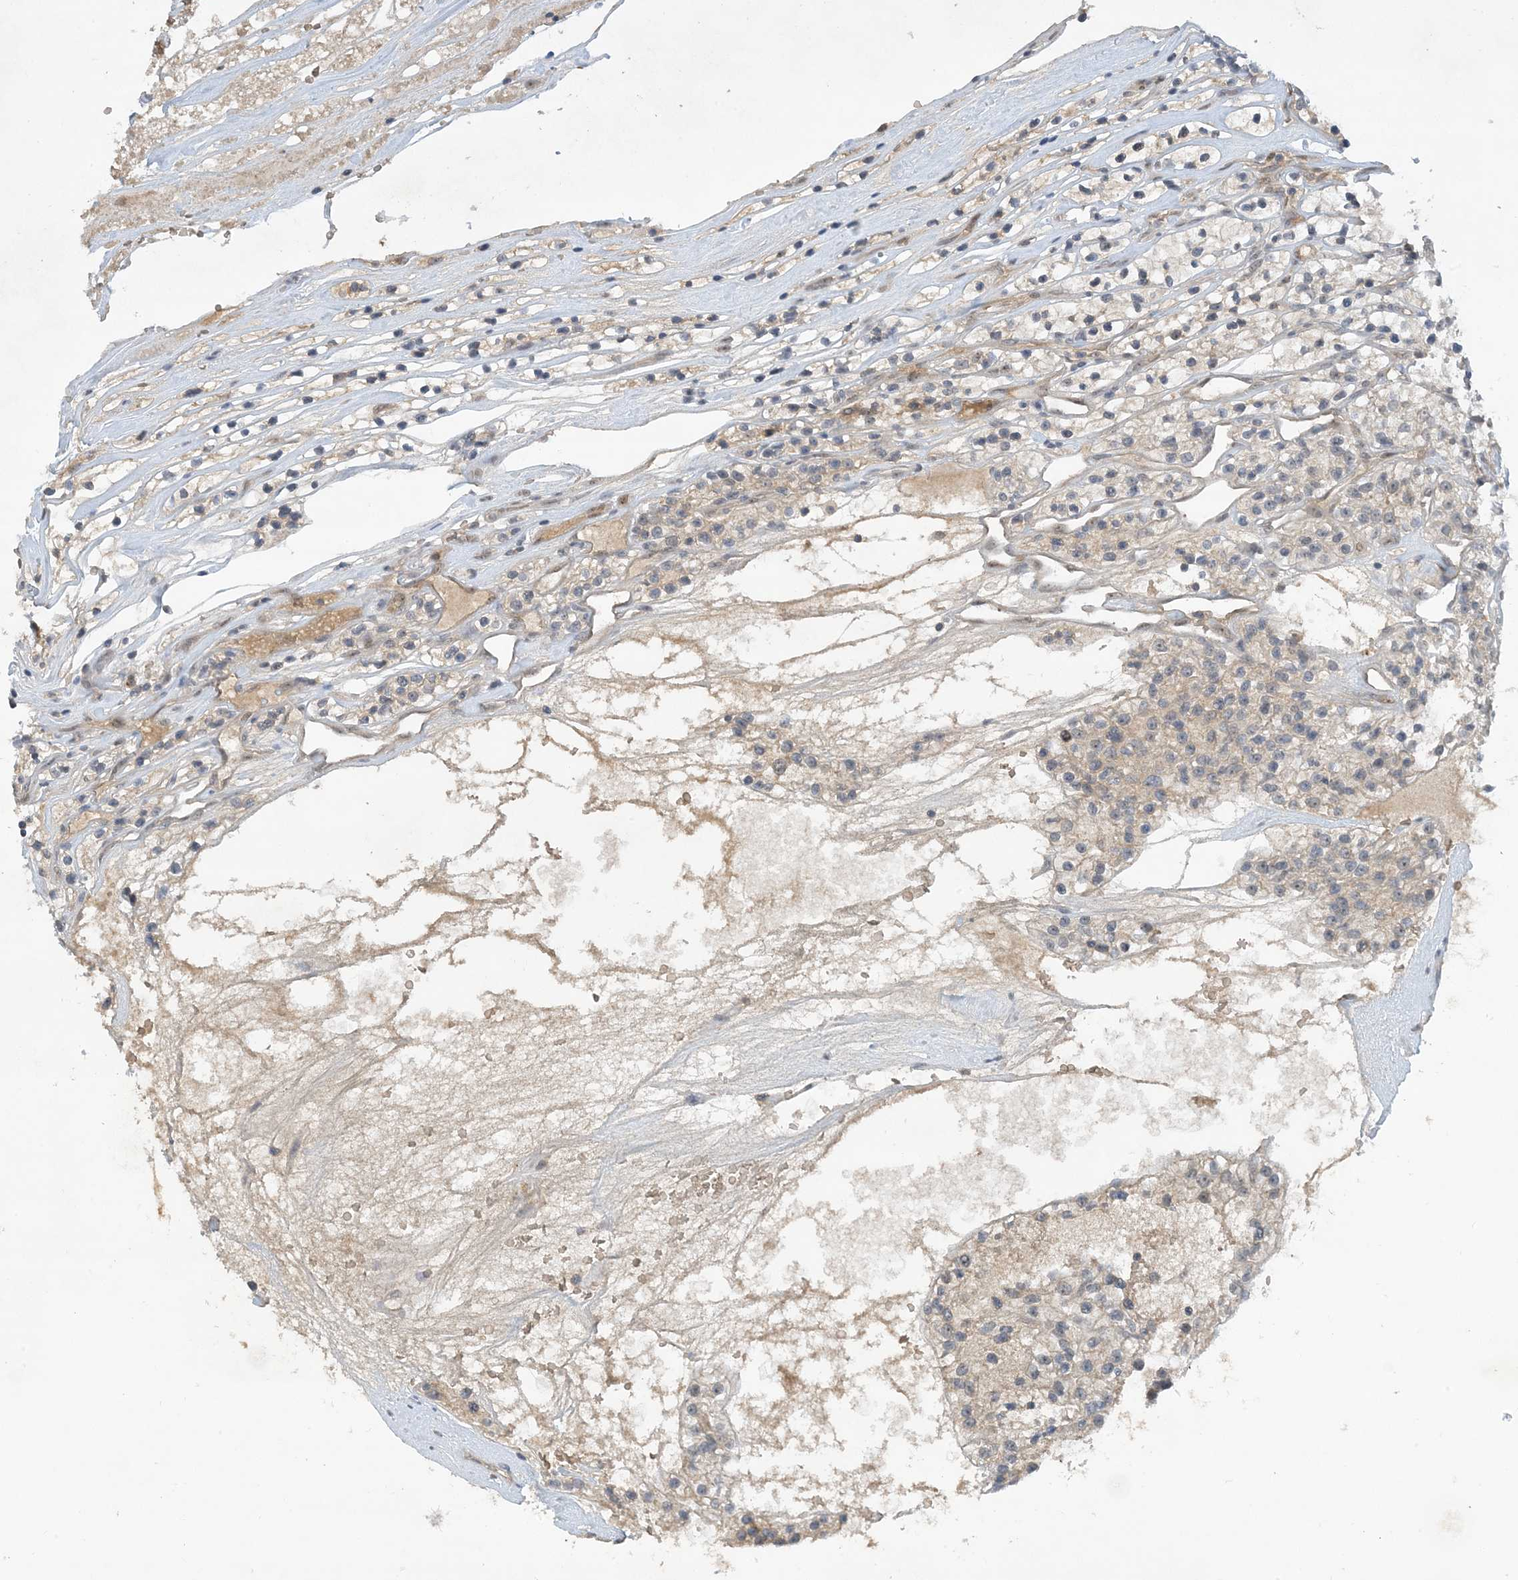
{"staining": {"intensity": "negative", "quantity": "none", "location": "none"}, "tissue": "renal cancer", "cell_type": "Tumor cells", "image_type": "cancer", "snomed": [{"axis": "morphology", "description": "Adenocarcinoma, NOS"}, {"axis": "topography", "description": "Kidney"}], "caption": "High magnification brightfield microscopy of renal cancer stained with DAB (3,3'-diaminobenzidine) (brown) and counterstained with hematoxylin (blue): tumor cells show no significant positivity.", "gene": "UBE2E1", "patient": {"sex": "female", "age": 57}}